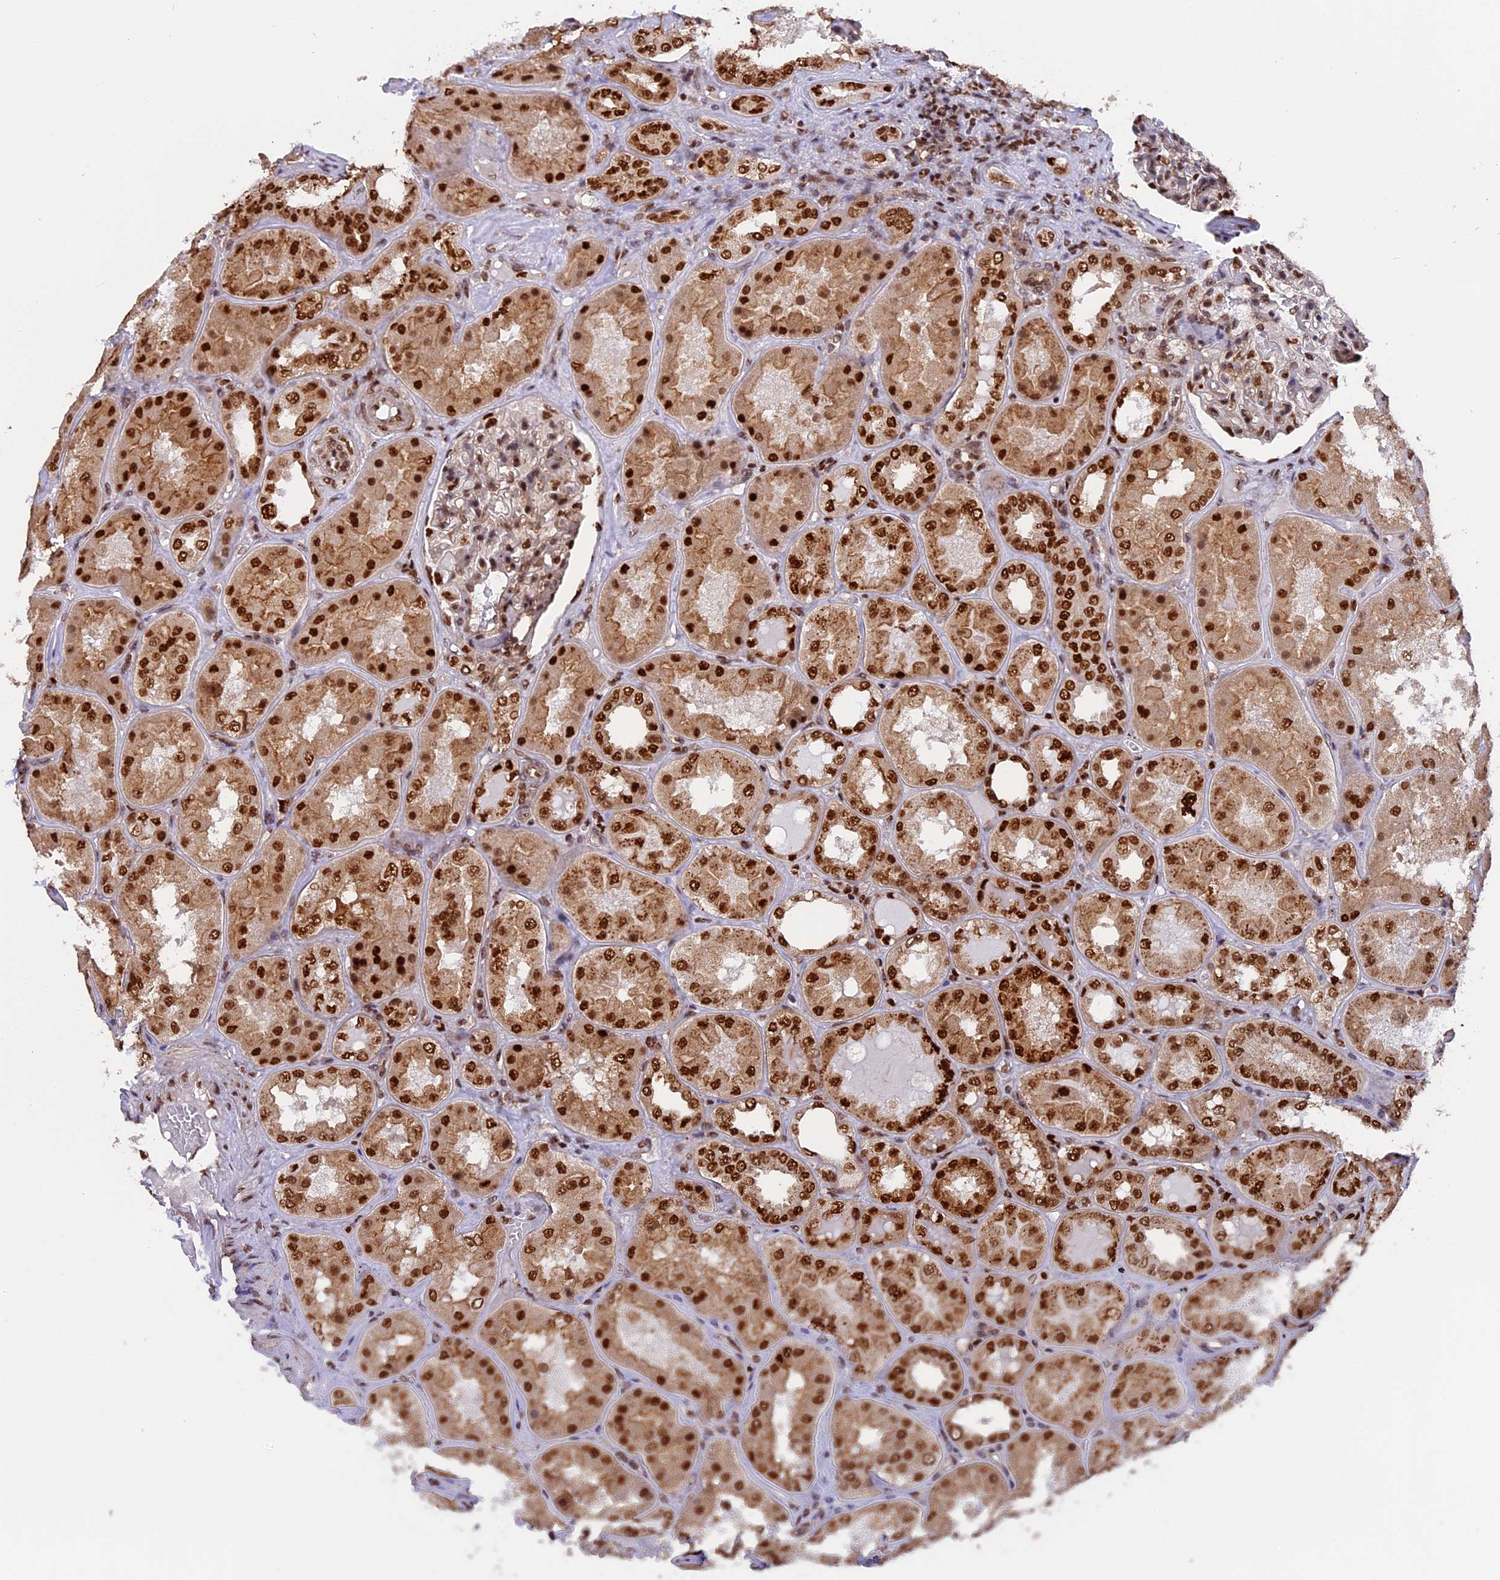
{"staining": {"intensity": "moderate", "quantity": "25%-75%", "location": "nuclear"}, "tissue": "kidney", "cell_type": "Cells in glomeruli", "image_type": "normal", "snomed": [{"axis": "morphology", "description": "Normal tissue, NOS"}, {"axis": "topography", "description": "Kidney"}], "caption": "A medium amount of moderate nuclear expression is appreciated in approximately 25%-75% of cells in glomeruli in normal kidney. (Brightfield microscopy of DAB IHC at high magnification).", "gene": "RAMACL", "patient": {"sex": "female", "age": 56}}